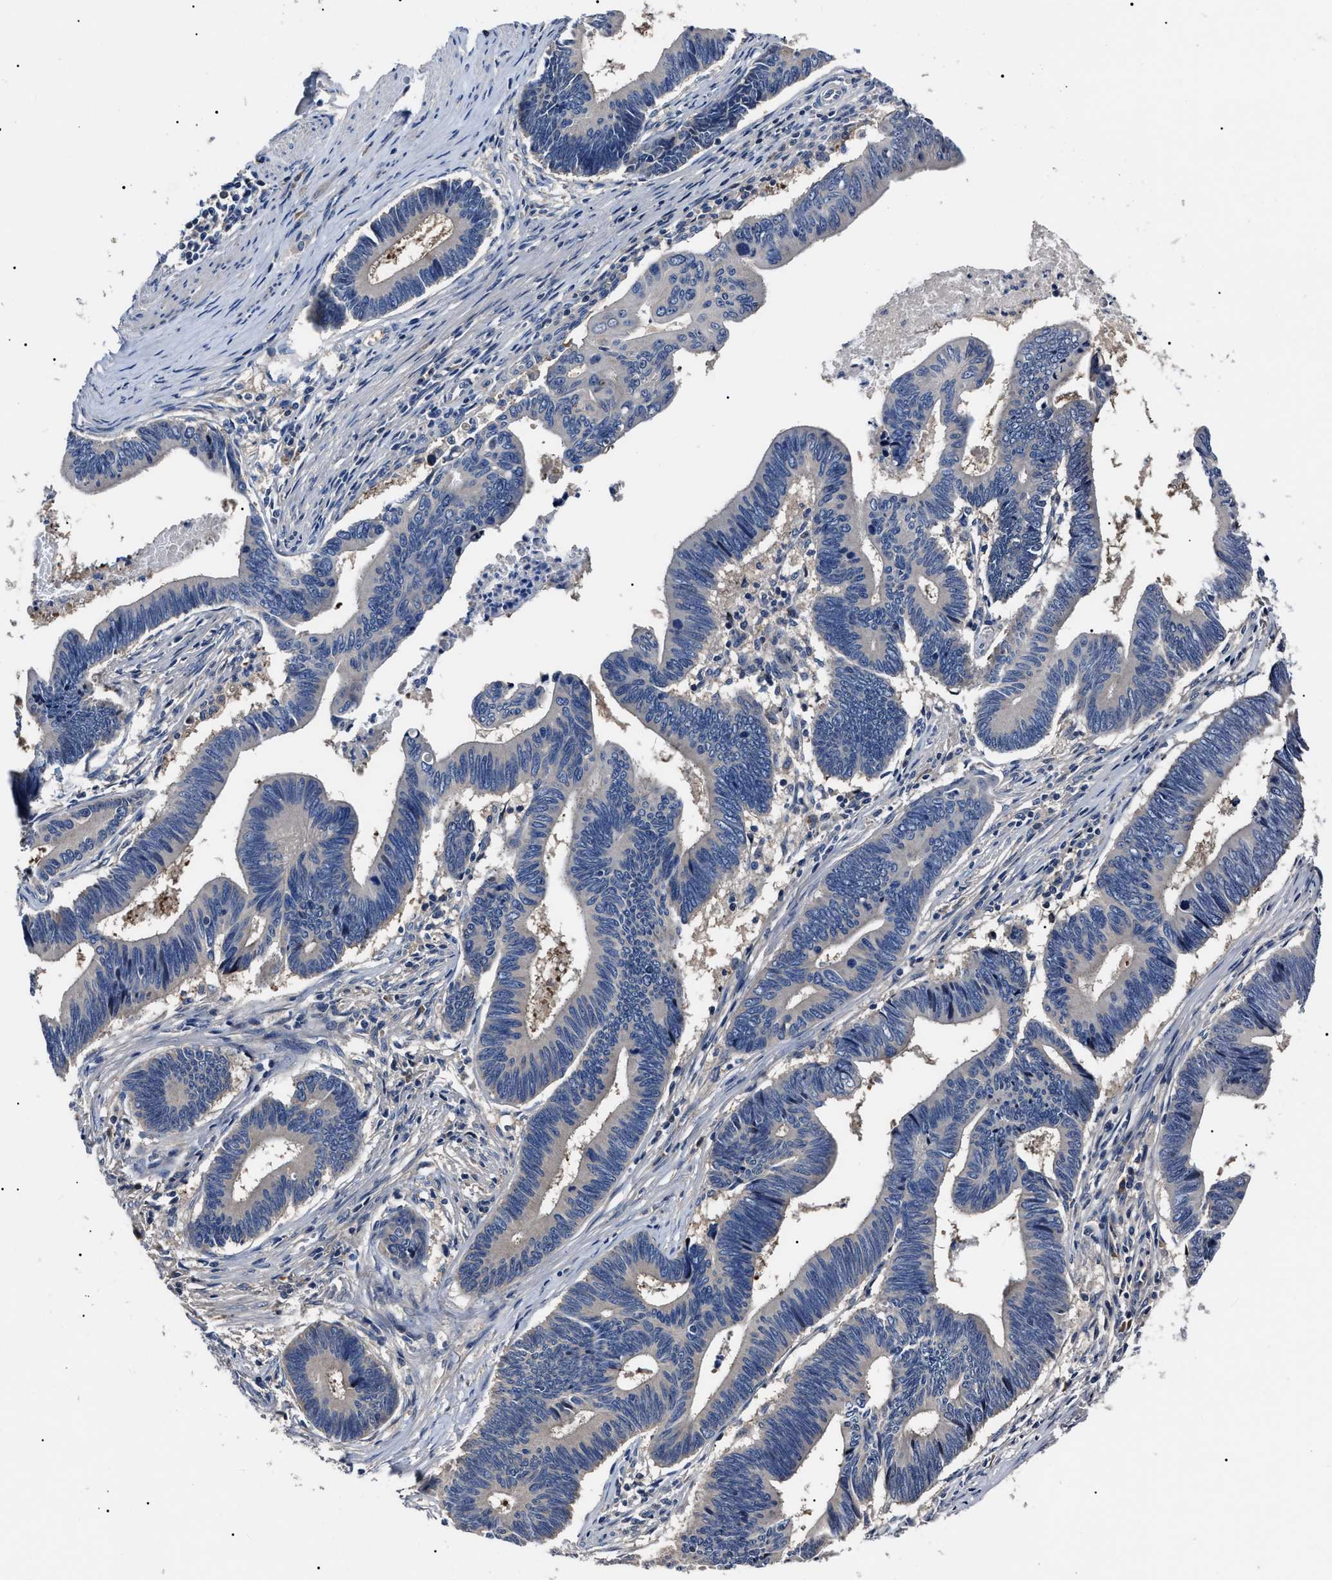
{"staining": {"intensity": "negative", "quantity": "none", "location": "none"}, "tissue": "pancreatic cancer", "cell_type": "Tumor cells", "image_type": "cancer", "snomed": [{"axis": "morphology", "description": "Adenocarcinoma, NOS"}, {"axis": "topography", "description": "Pancreas"}], "caption": "A high-resolution photomicrograph shows IHC staining of adenocarcinoma (pancreatic), which displays no significant positivity in tumor cells.", "gene": "IFT81", "patient": {"sex": "female", "age": 70}}